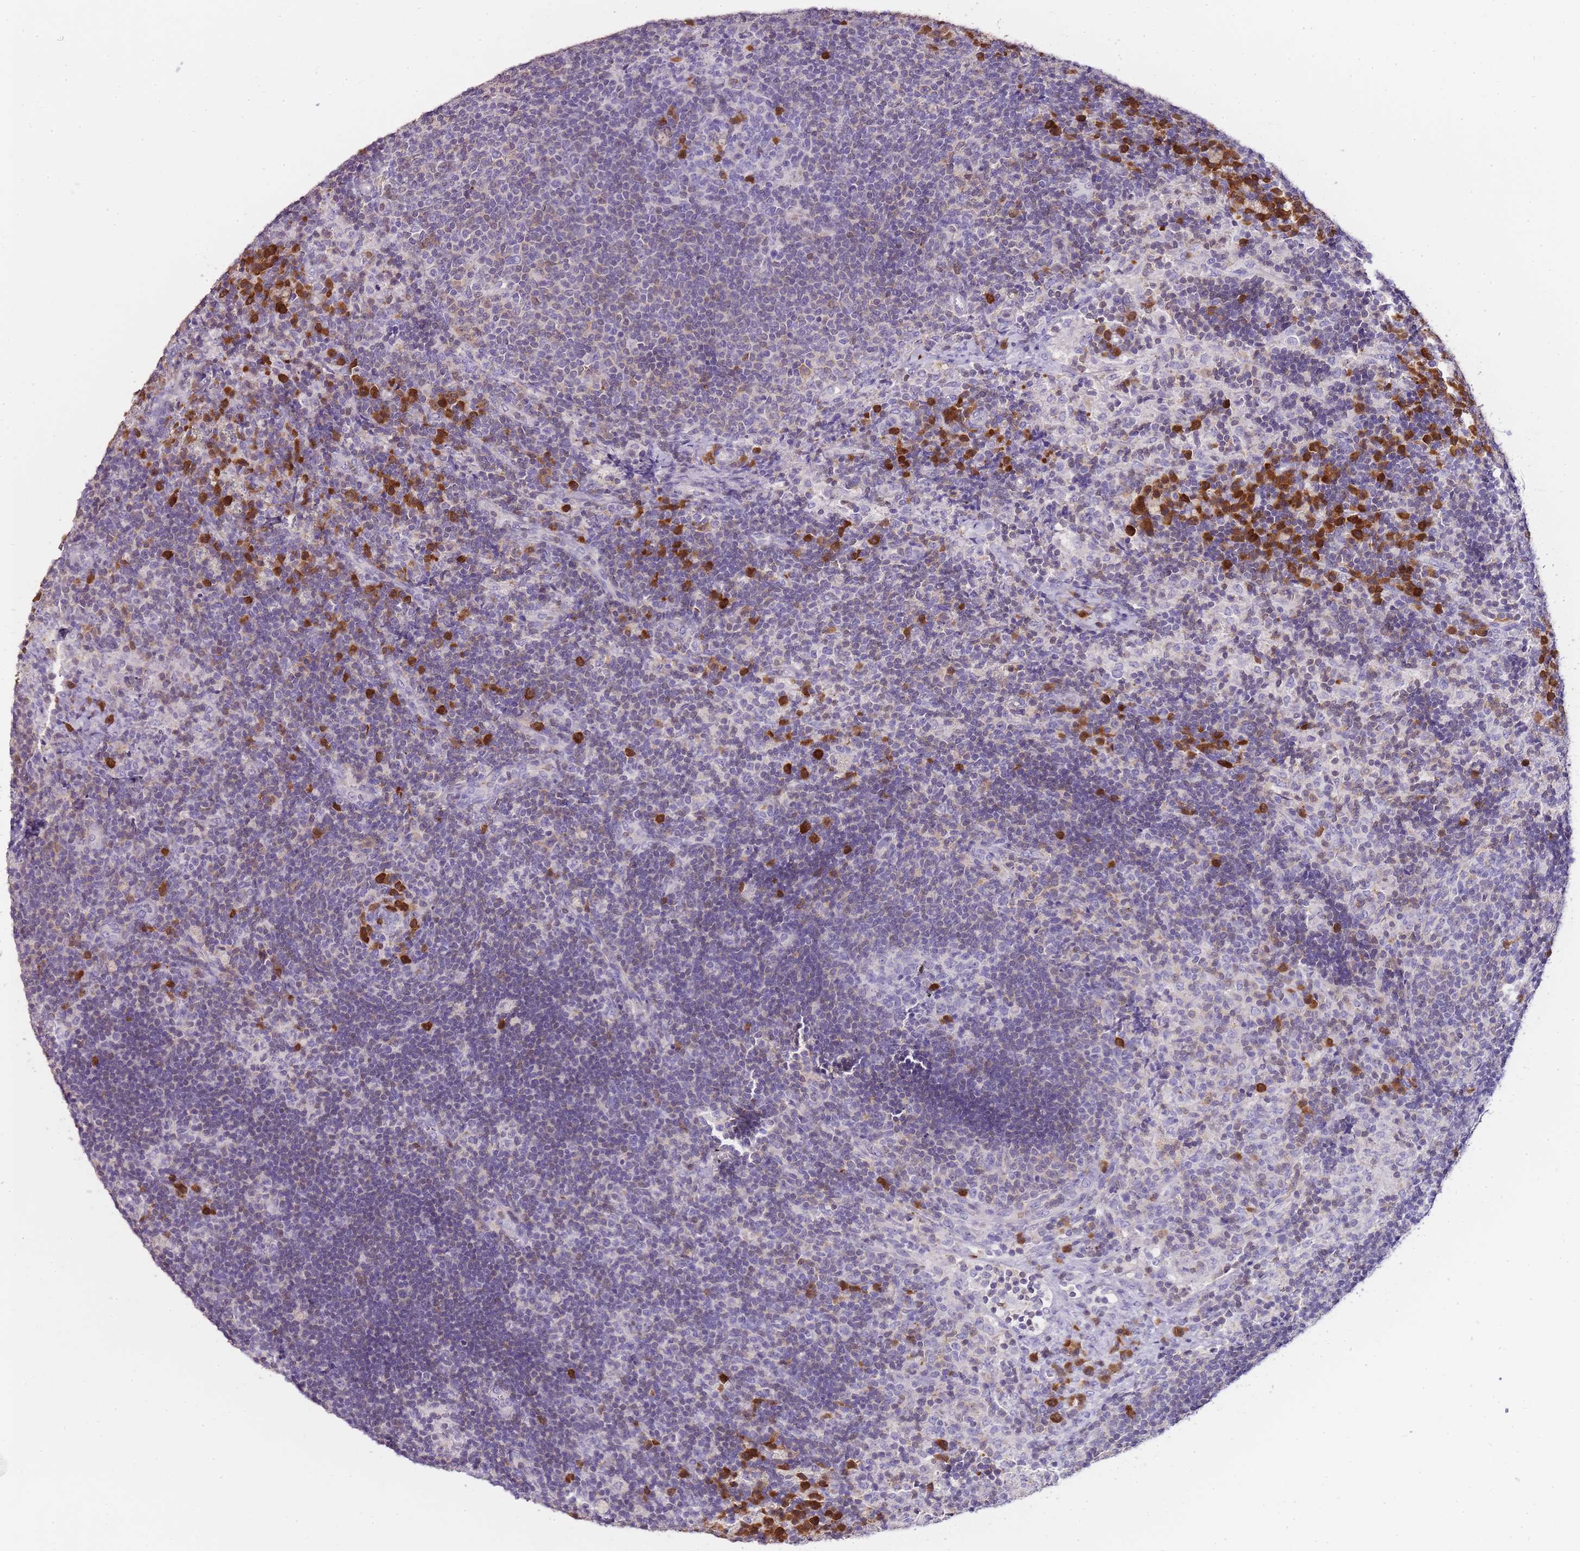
{"staining": {"intensity": "strong", "quantity": "<25%", "location": "cytoplasmic/membranous"}, "tissue": "lymph node", "cell_type": "Germinal center cells", "image_type": "normal", "snomed": [{"axis": "morphology", "description": "Normal tissue, NOS"}, {"axis": "topography", "description": "Lymph node"}], "caption": "About <25% of germinal center cells in benign human lymph node display strong cytoplasmic/membranous protein expression as visualized by brown immunohistochemical staining.", "gene": "ZBP1", "patient": {"sex": "female", "age": 70}}